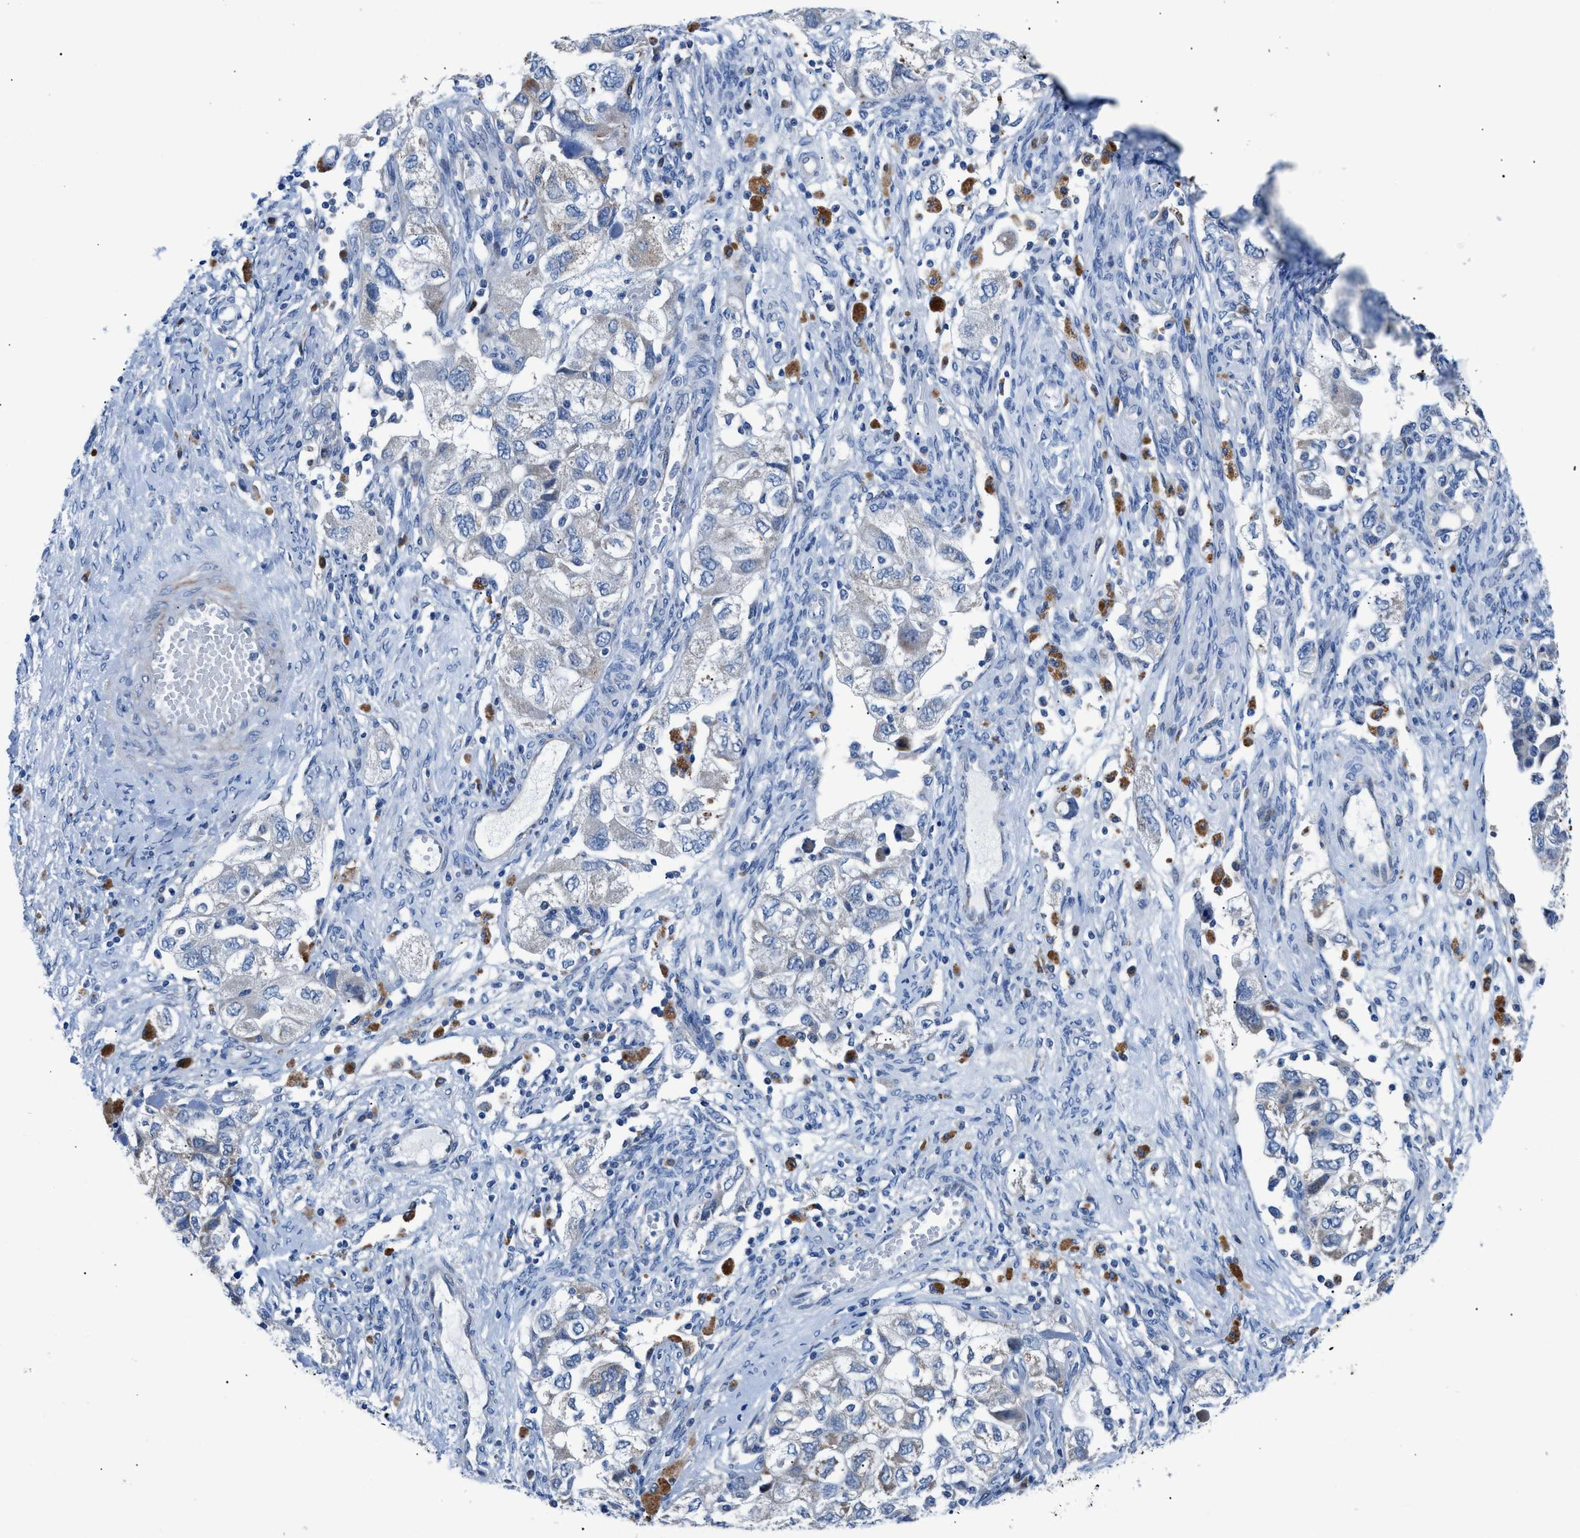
{"staining": {"intensity": "weak", "quantity": "<25%", "location": "cytoplasmic/membranous"}, "tissue": "ovarian cancer", "cell_type": "Tumor cells", "image_type": "cancer", "snomed": [{"axis": "morphology", "description": "Carcinoma, NOS"}, {"axis": "morphology", "description": "Cystadenocarcinoma, serous, NOS"}, {"axis": "topography", "description": "Ovary"}], "caption": "Carcinoma (ovarian) was stained to show a protein in brown. There is no significant staining in tumor cells.", "gene": "UAP1", "patient": {"sex": "female", "age": 69}}